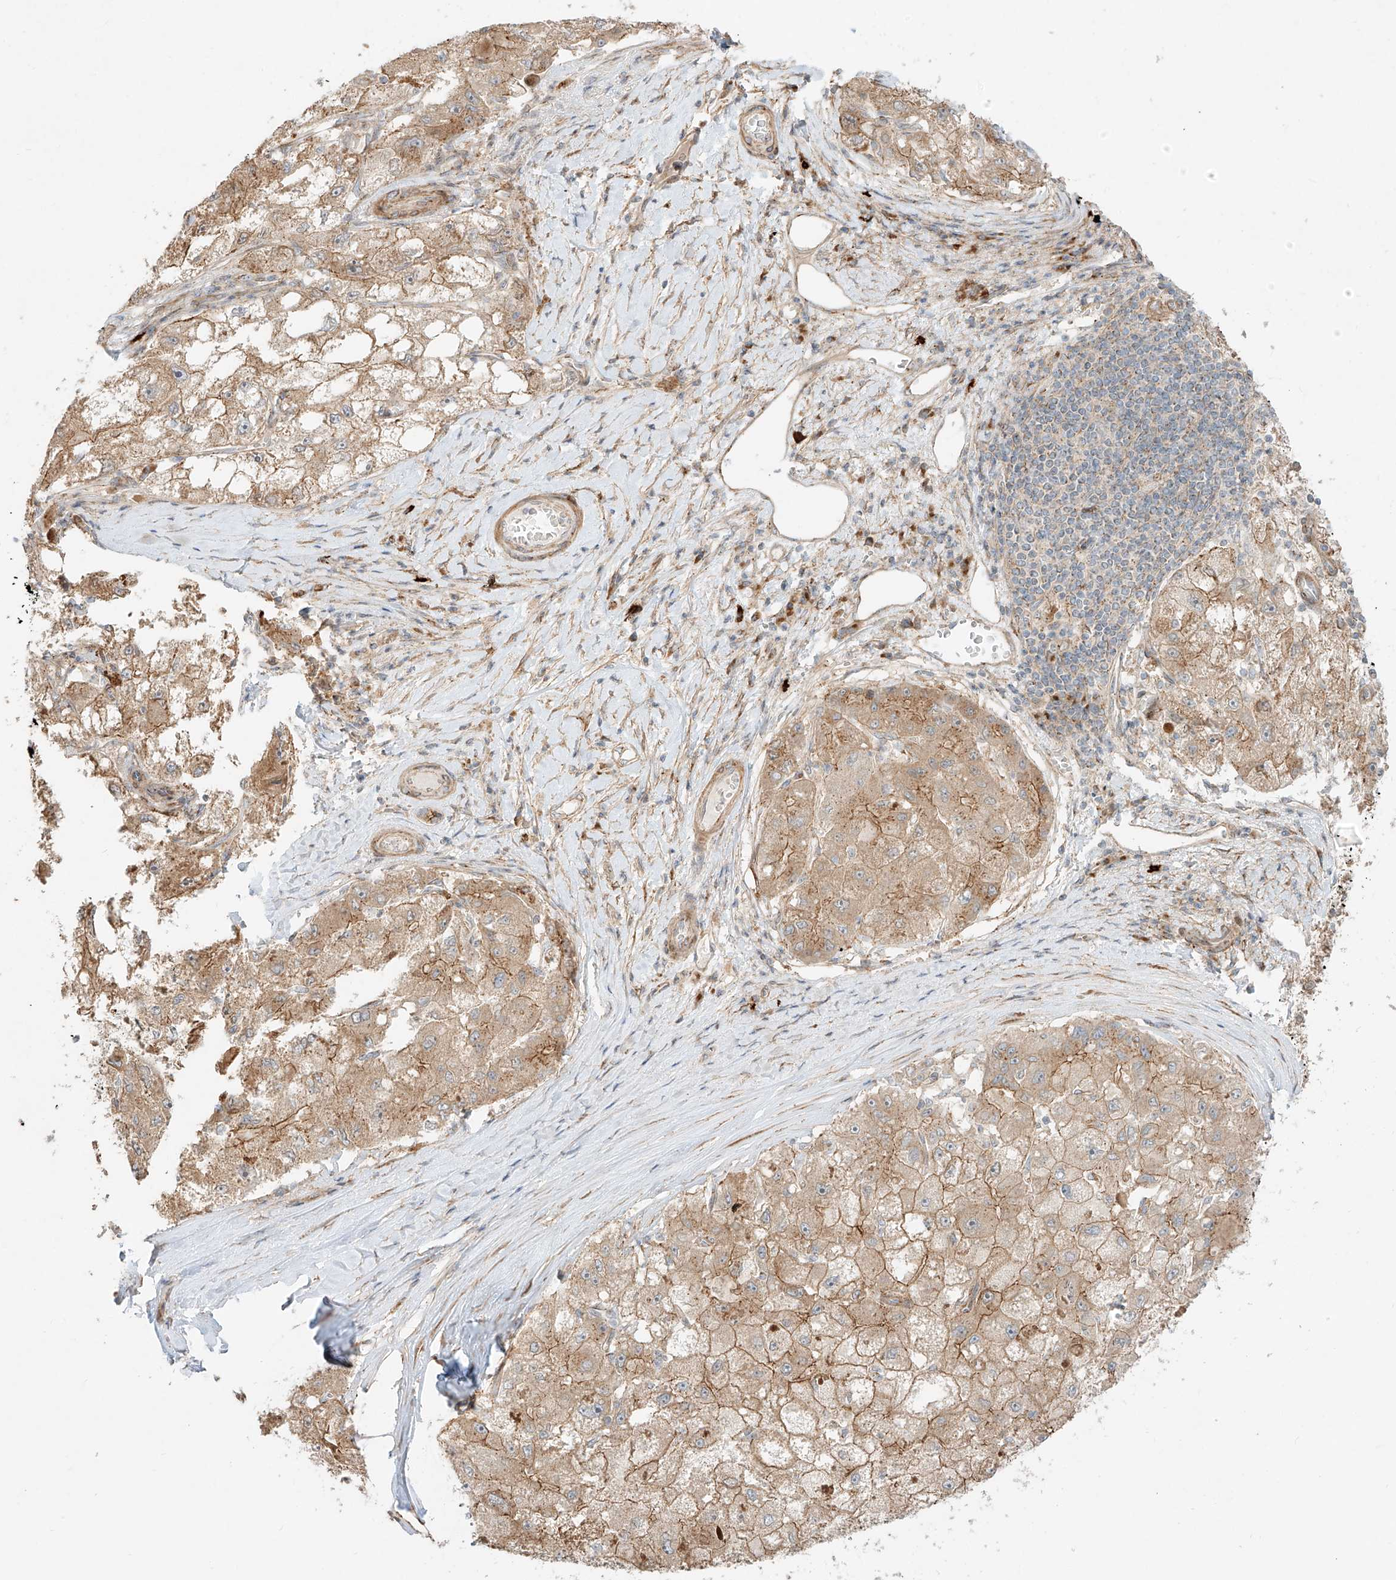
{"staining": {"intensity": "moderate", "quantity": ">75%", "location": "cytoplasmic/membranous"}, "tissue": "liver cancer", "cell_type": "Tumor cells", "image_type": "cancer", "snomed": [{"axis": "morphology", "description": "Carcinoma, Hepatocellular, NOS"}, {"axis": "topography", "description": "Liver"}], "caption": "Liver cancer stained with immunohistochemistry exhibits moderate cytoplasmic/membranous positivity in approximately >75% of tumor cells. Using DAB (brown) and hematoxylin (blue) stains, captured at high magnification using brightfield microscopy.", "gene": "ZNF287", "patient": {"sex": "male", "age": 80}}